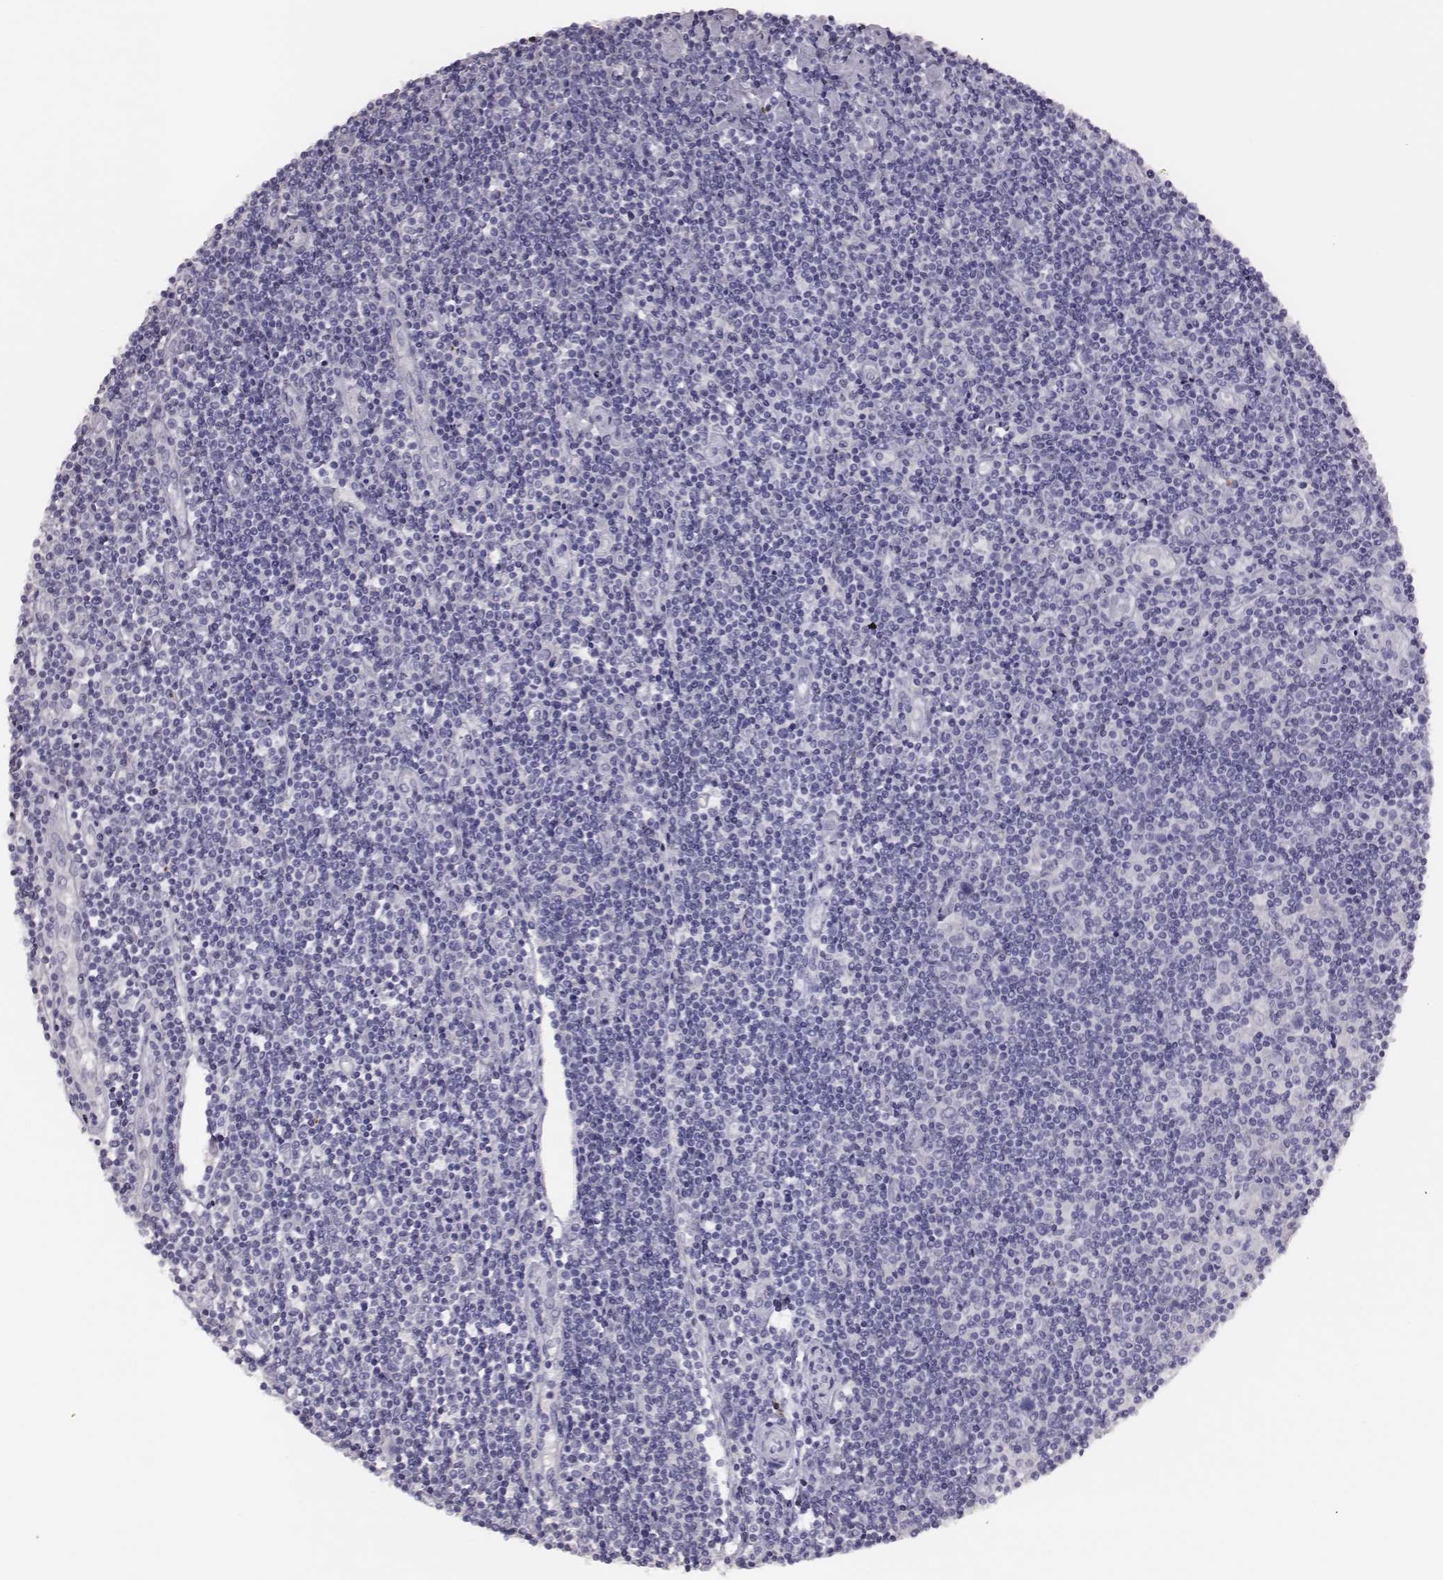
{"staining": {"intensity": "negative", "quantity": "none", "location": "none"}, "tissue": "lymphoma", "cell_type": "Tumor cells", "image_type": "cancer", "snomed": [{"axis": "morphology", "description": "Hodgkin's disease, NOS"}, {"axis": "topography", "description": "Lymph node"}], "caption": "Human Hodgkin's disease stained for a protein using IHC exhibits no positivity in tumor cells.", "gene": "P2RY10", "patient": {"sex": "male", "age": 40}}